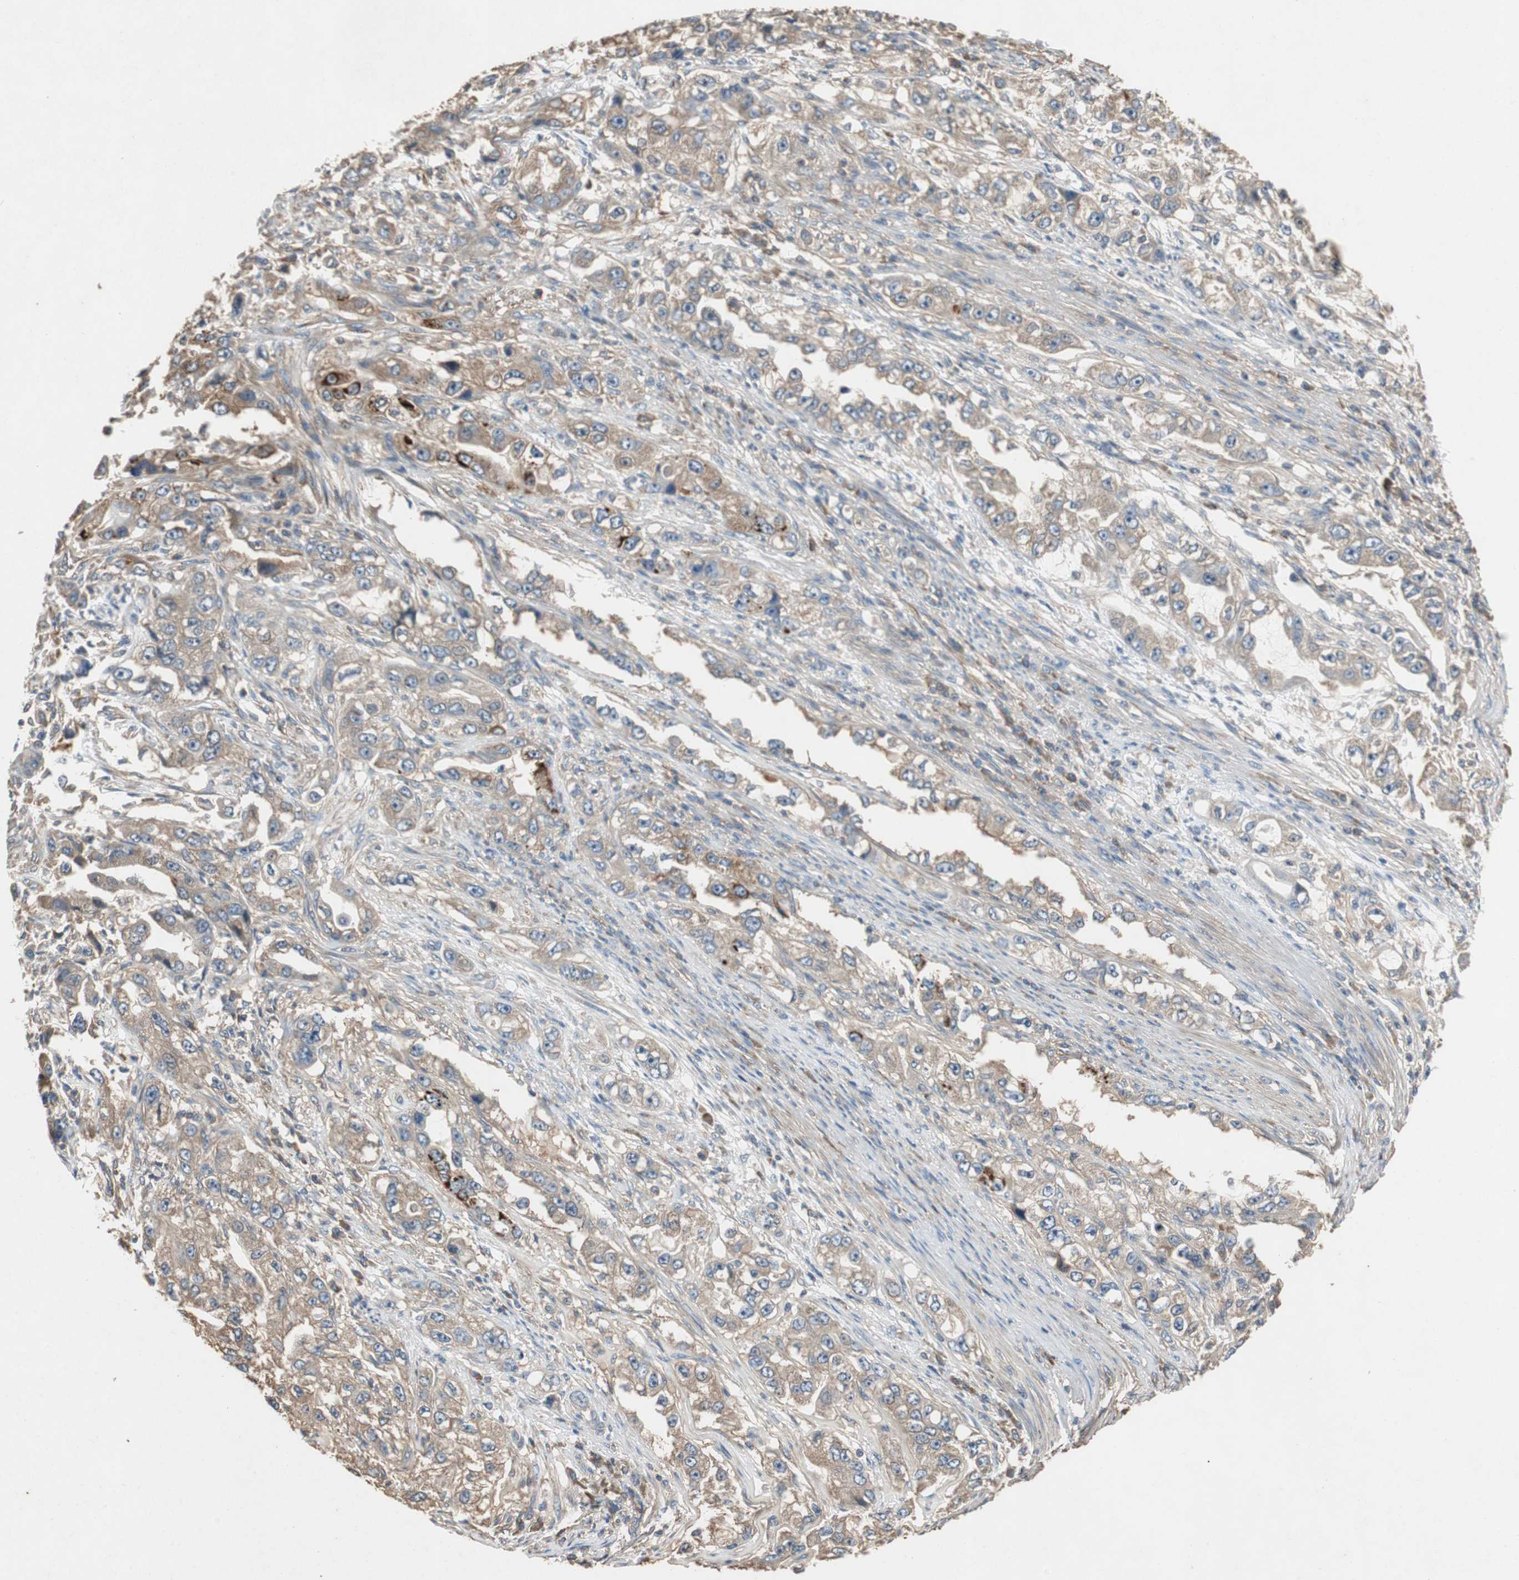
{"staining": {"intensity": "weak", "quantity": "25%-75%", "location": "cytoplasmic/membranous"}, "tissue": "stomach cancer", "cell_type": "Tumor cells", "image_type": "cancer", "snomed": [{"axis": "morphology", "description": "Adenocarcinoma, NOS"}, {"axis": "topography", "description": "Stomach, lower"}], "caption": "Stomach cancer (adenocarcinoma) stained for a protein displays weak cytoplasmic/membranous positivity in tumor cells.", "gene": "TNFRSF14", "patient": {"sex": "female", "age": 93}}